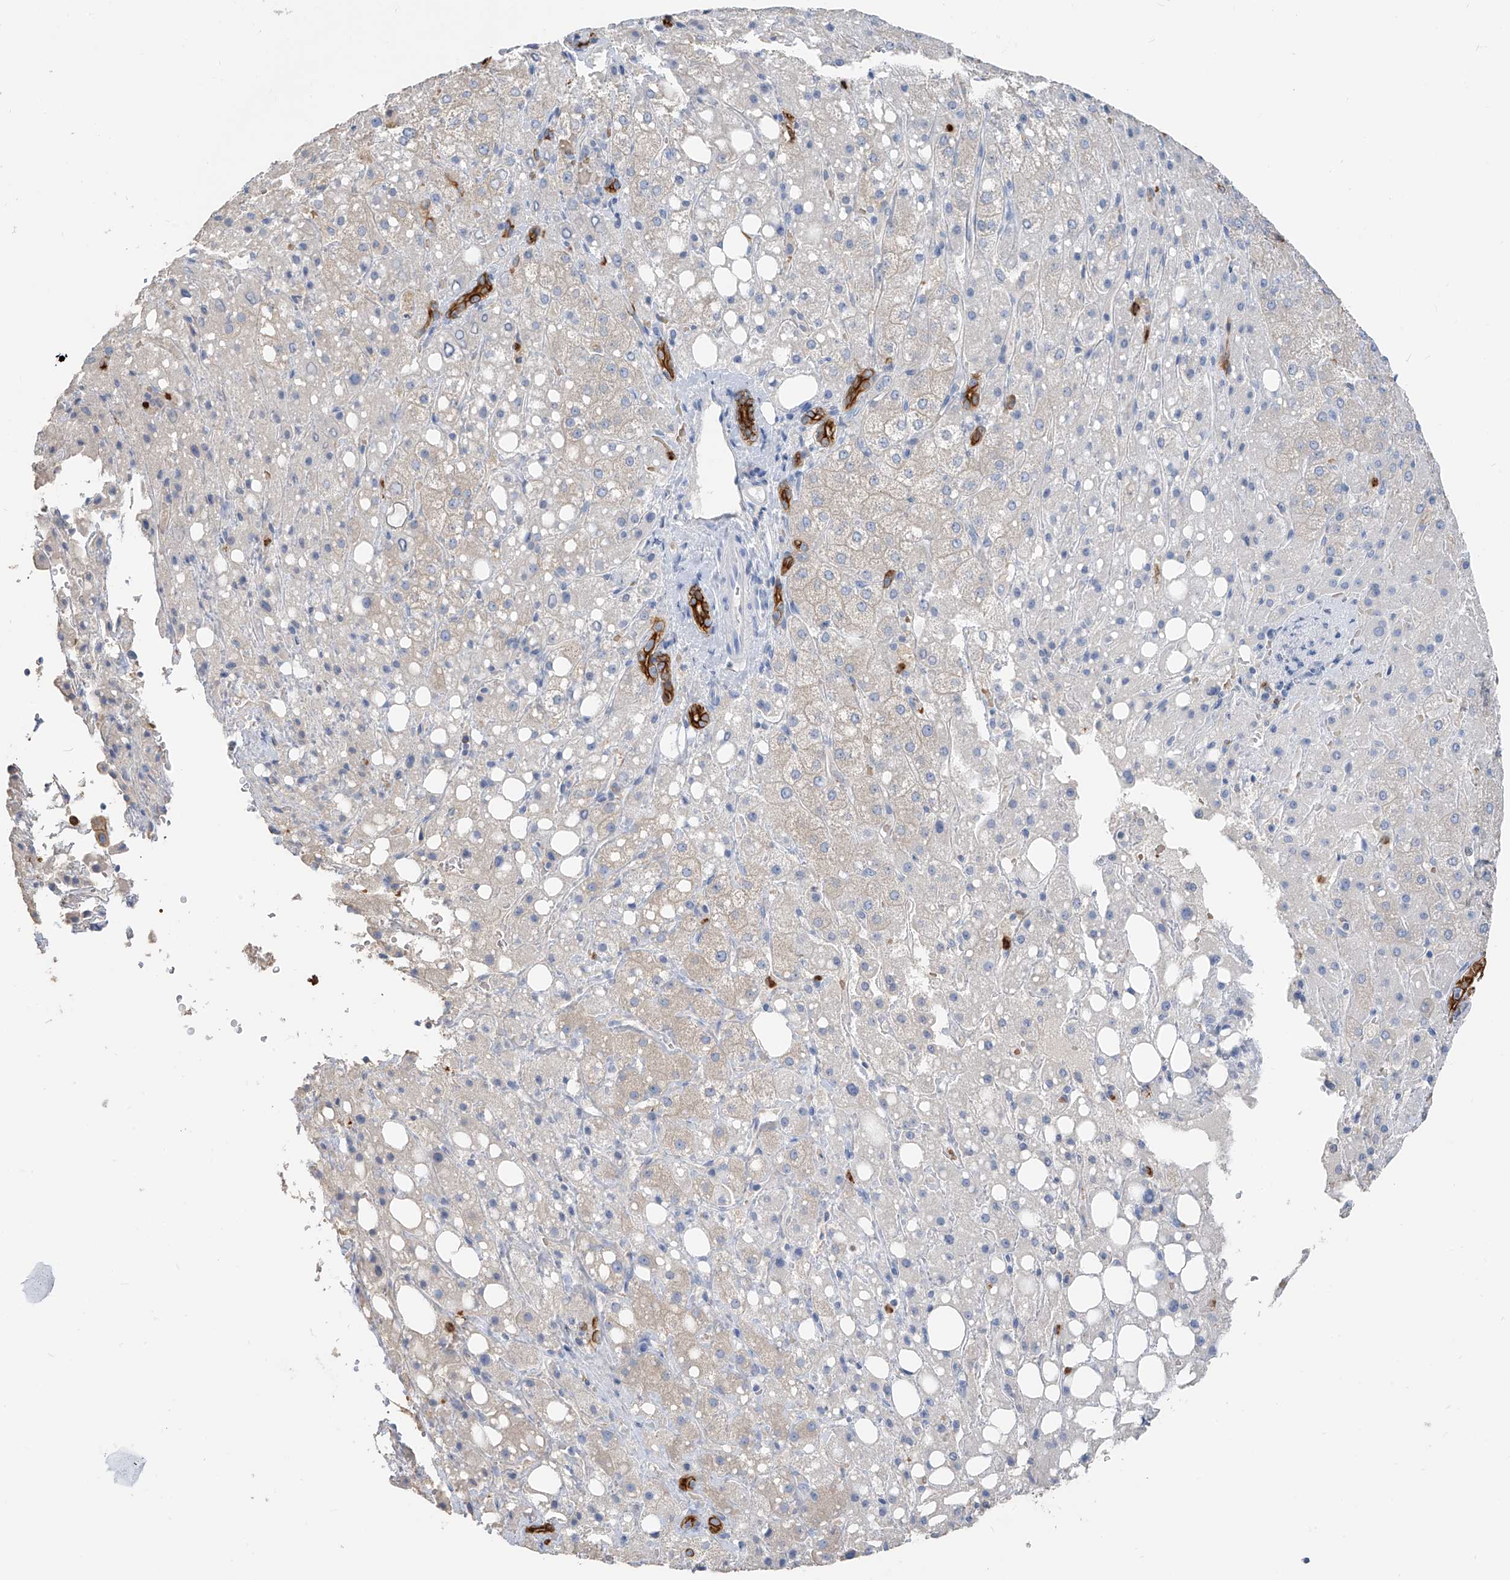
{"staining": {"intensity": "negative", "quantity": "none", "location": "none"}, "tissue": "liver cancer", "cell_type": "Tumor cells", "image_type": "cancer", "snomed": [{"axis": "morphology", "description": "Carcinoma, Hepatocellular, NOS"}, {"axis": "topography", "description": "Liver"}], "caption": "High power microscopy histopathology image of an immunohistochemistry micrograph of liver cancer (hepatocellular carcinoma), revealing no significant expression in tumor cells.", "gene": "PAFAH1B3", "patient": {"sex": "male", "age": 80}}